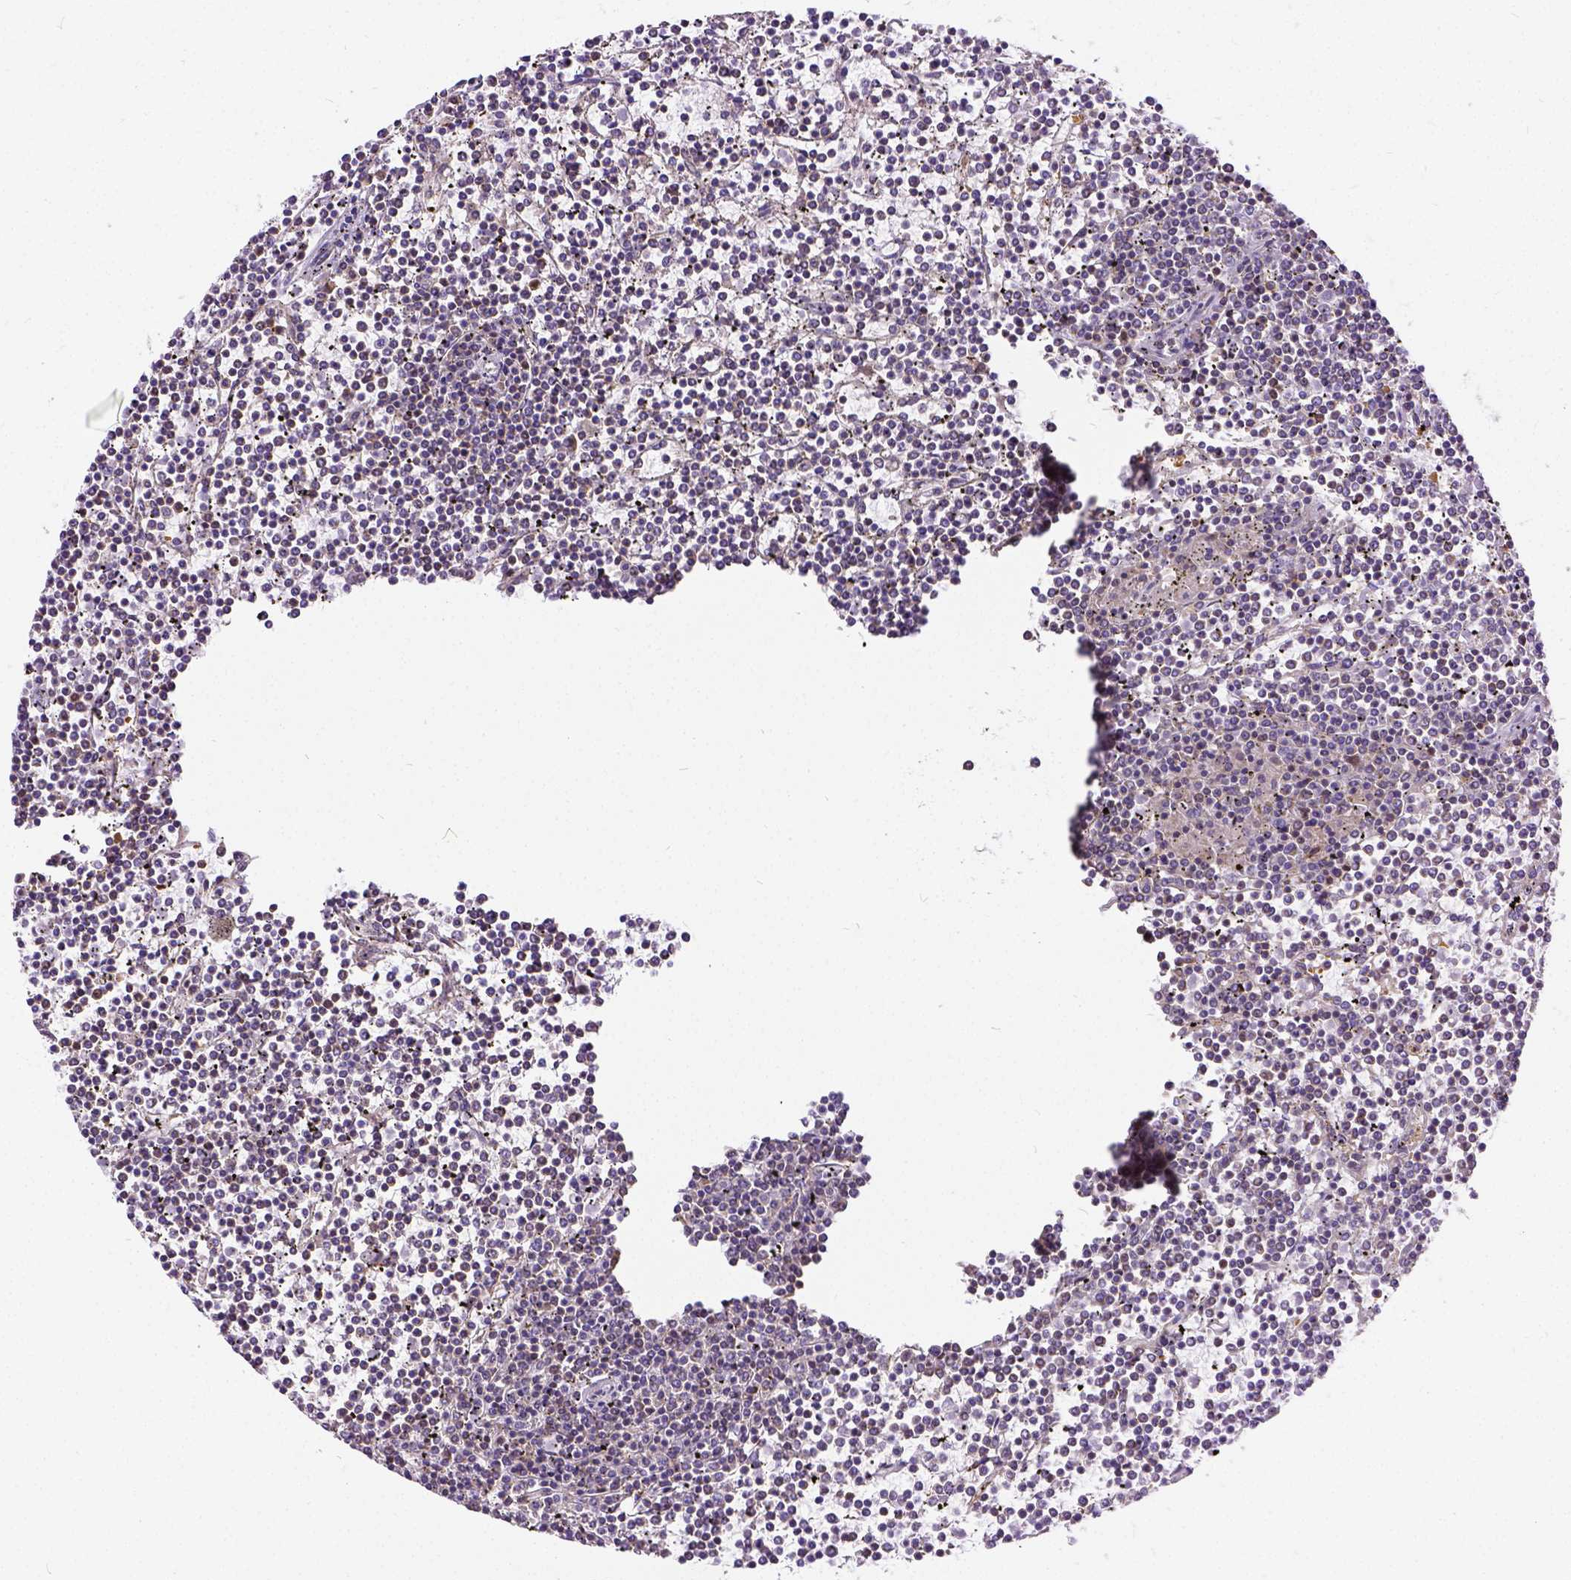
{"staining": {"intensity": "negative", "quantity": "none", "location": "none"}, "tissue": "lymphoma", "cell_type": "Tumor cells", "image_type": "cancer", "snomed": [{"axis": "morphology", "description": "Malignant lymphoma, non-Hodgkin's type, Low grade"}, {"axis": "topography", "description": "Spleen"}], "caption": "IHC of human lymphoma exhibits no positivity in tumor cells. Brightfield microscopy of immunohistochemistry (IHC) stained with DAB (3,3'-diaminobenzidine) (brown) and hematoxylin (blue), captured at high magnification.", "gene": "CADM4", "patient": {"sex": "female", "age": 19}}